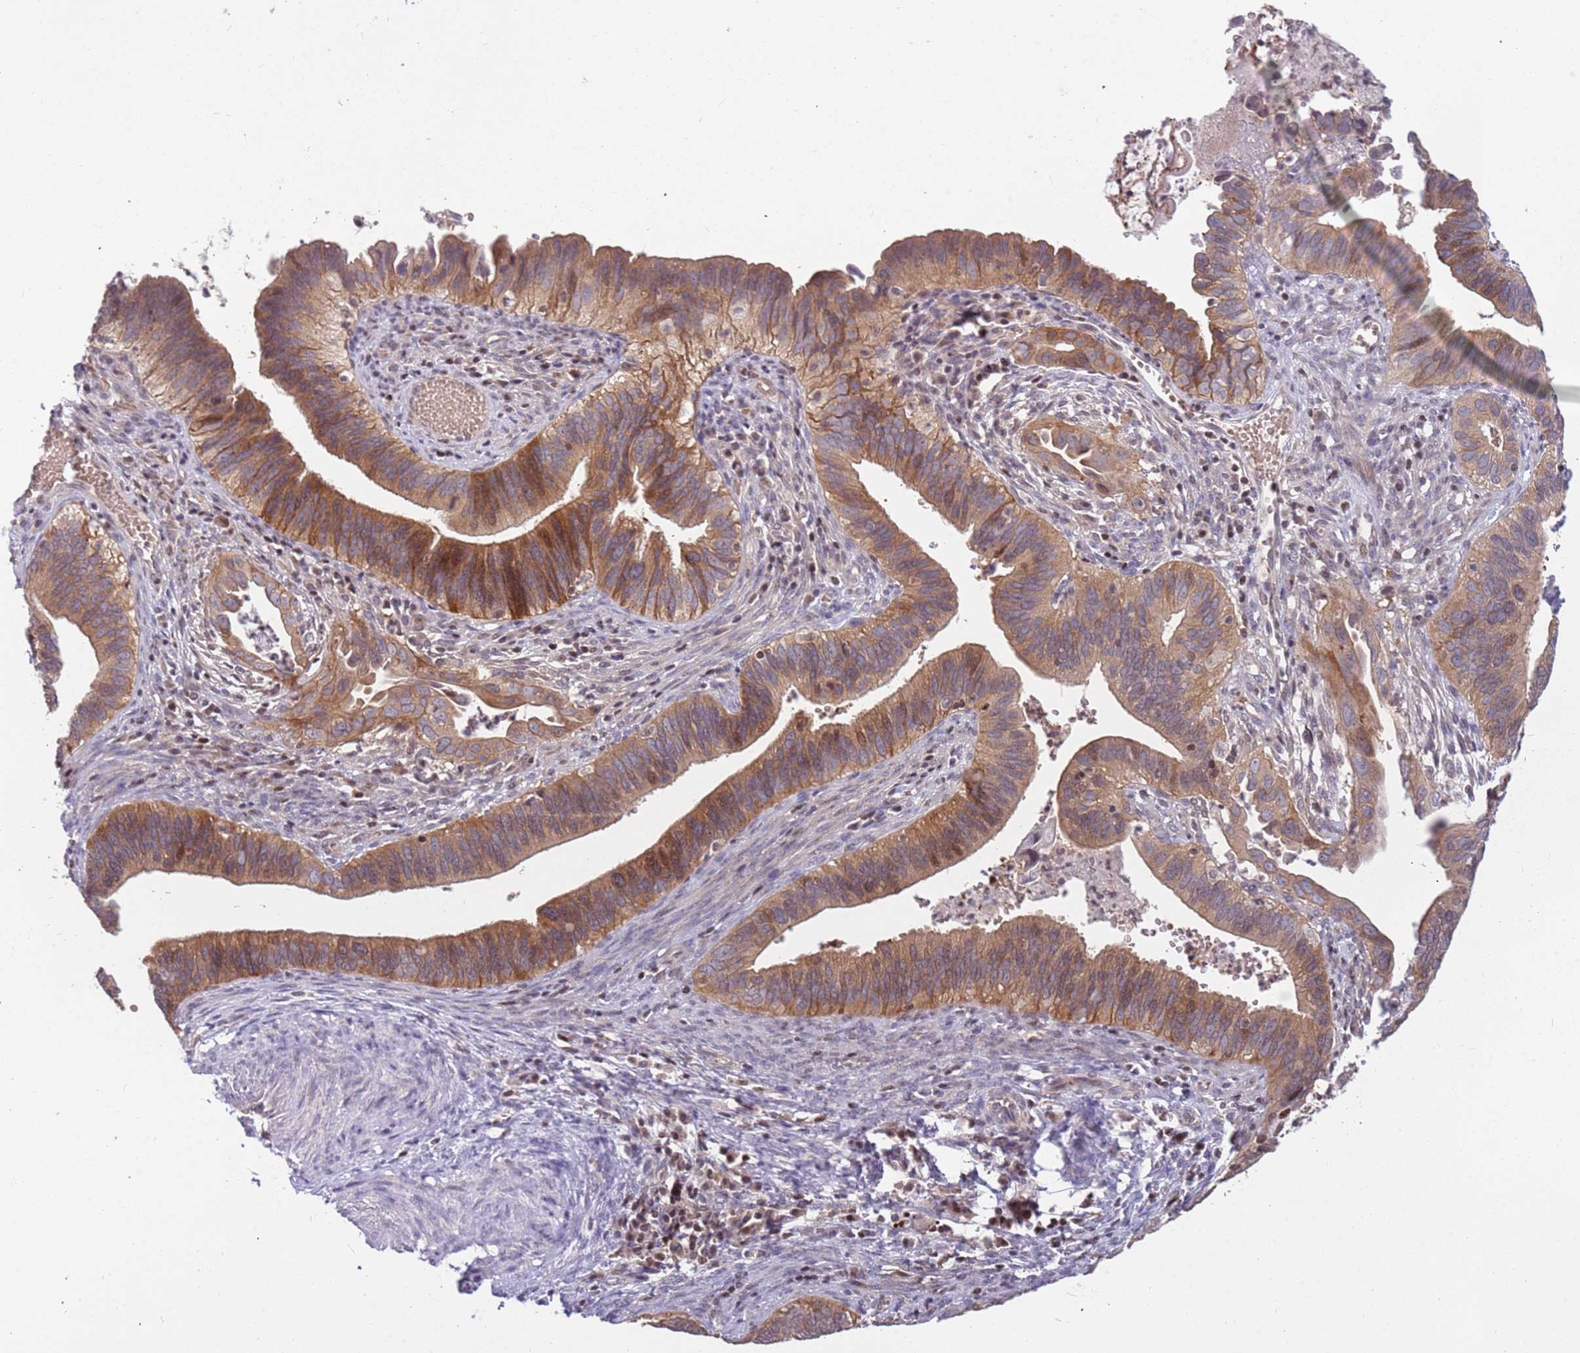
{"staining": {"intensity": "moderate", "quantity": ">75%", "location": "cytoplasmic/membranous"}, "tissue": "cervical cancer", "cell_type": "Tumor cells", "image_type": "cancer", "snomed": [{"axis": "morphology", "description": "Adenocarcinoma, NOS"}, {"axis": "topography", "description": "Cervix"}], "caption": "Immunohistochemical staining of human cervical cancer (adenocarcinoma) exhibits moderate cytoplasmic/membranous protein staining in approximately >75% of tumor cells. The staining was performed using DAB (3,3'-diaminobenzidine), with brown indicating positive protein expression. Nuclei are stained blue with hematoxylin.", "gene": "ARHGEF5", "patient": {"sex": "female", "age": 42}}